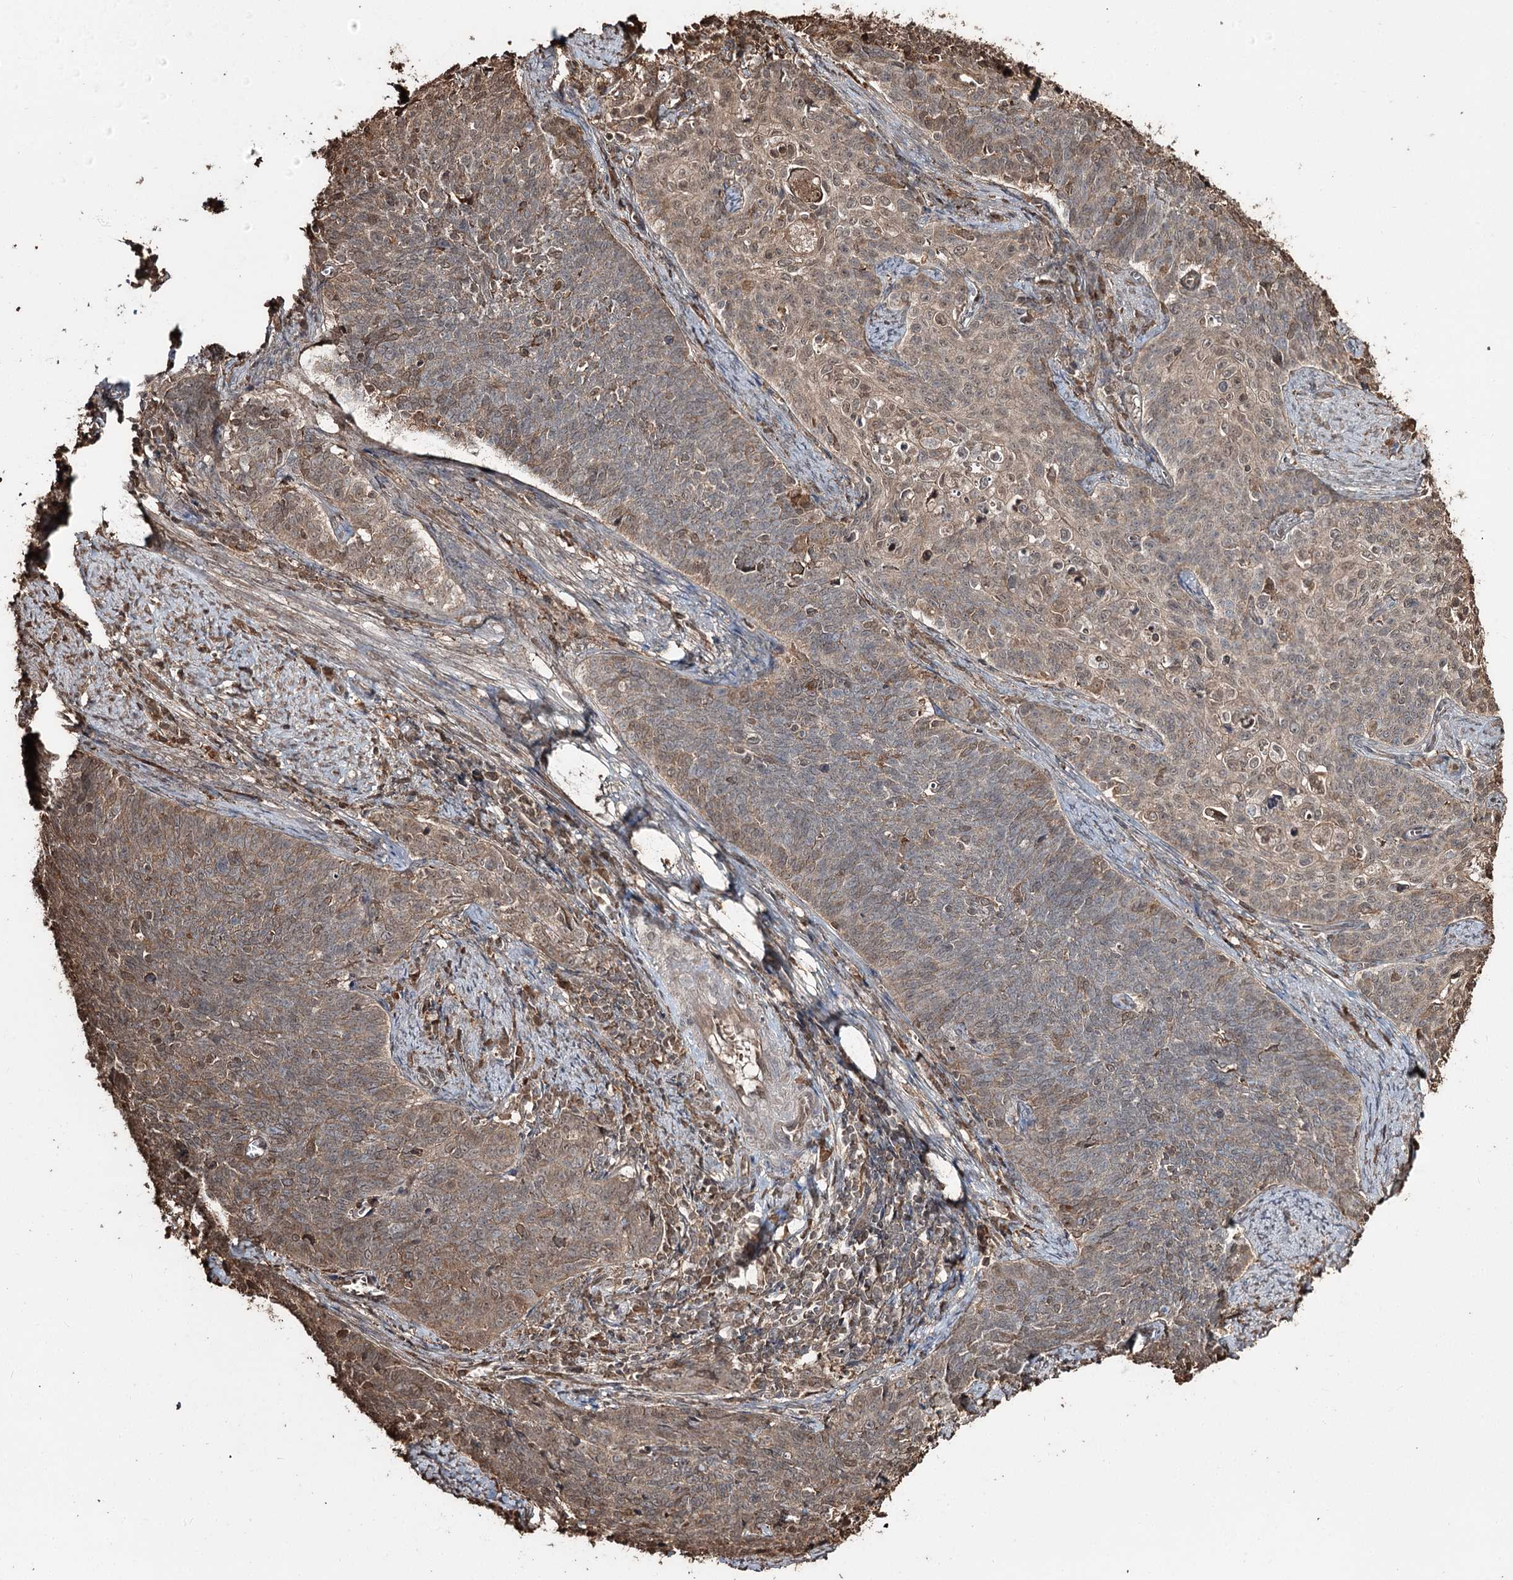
{"staining": {"intensity": "weak", "quantity": ">75%", "location": "cytoplasmic/membranous"}, "tissue": "cervical cancer", "cell_type": "Tumor cells", "image_type": "cancer", "snomed": [{"axis": "morphology", "description": "Squamous cell carcinoma, NOS"}, {"axis": "topography", "description": "Cervix"}], "caption": "A low amount of weak cytoplasmic/membranous expression is identified in approximately >75% of tumor cells in squamous cell carcinoma (cervical) tissue.", "gene": "PLCH1", "patient": {"sex": "female", "age": 39}}